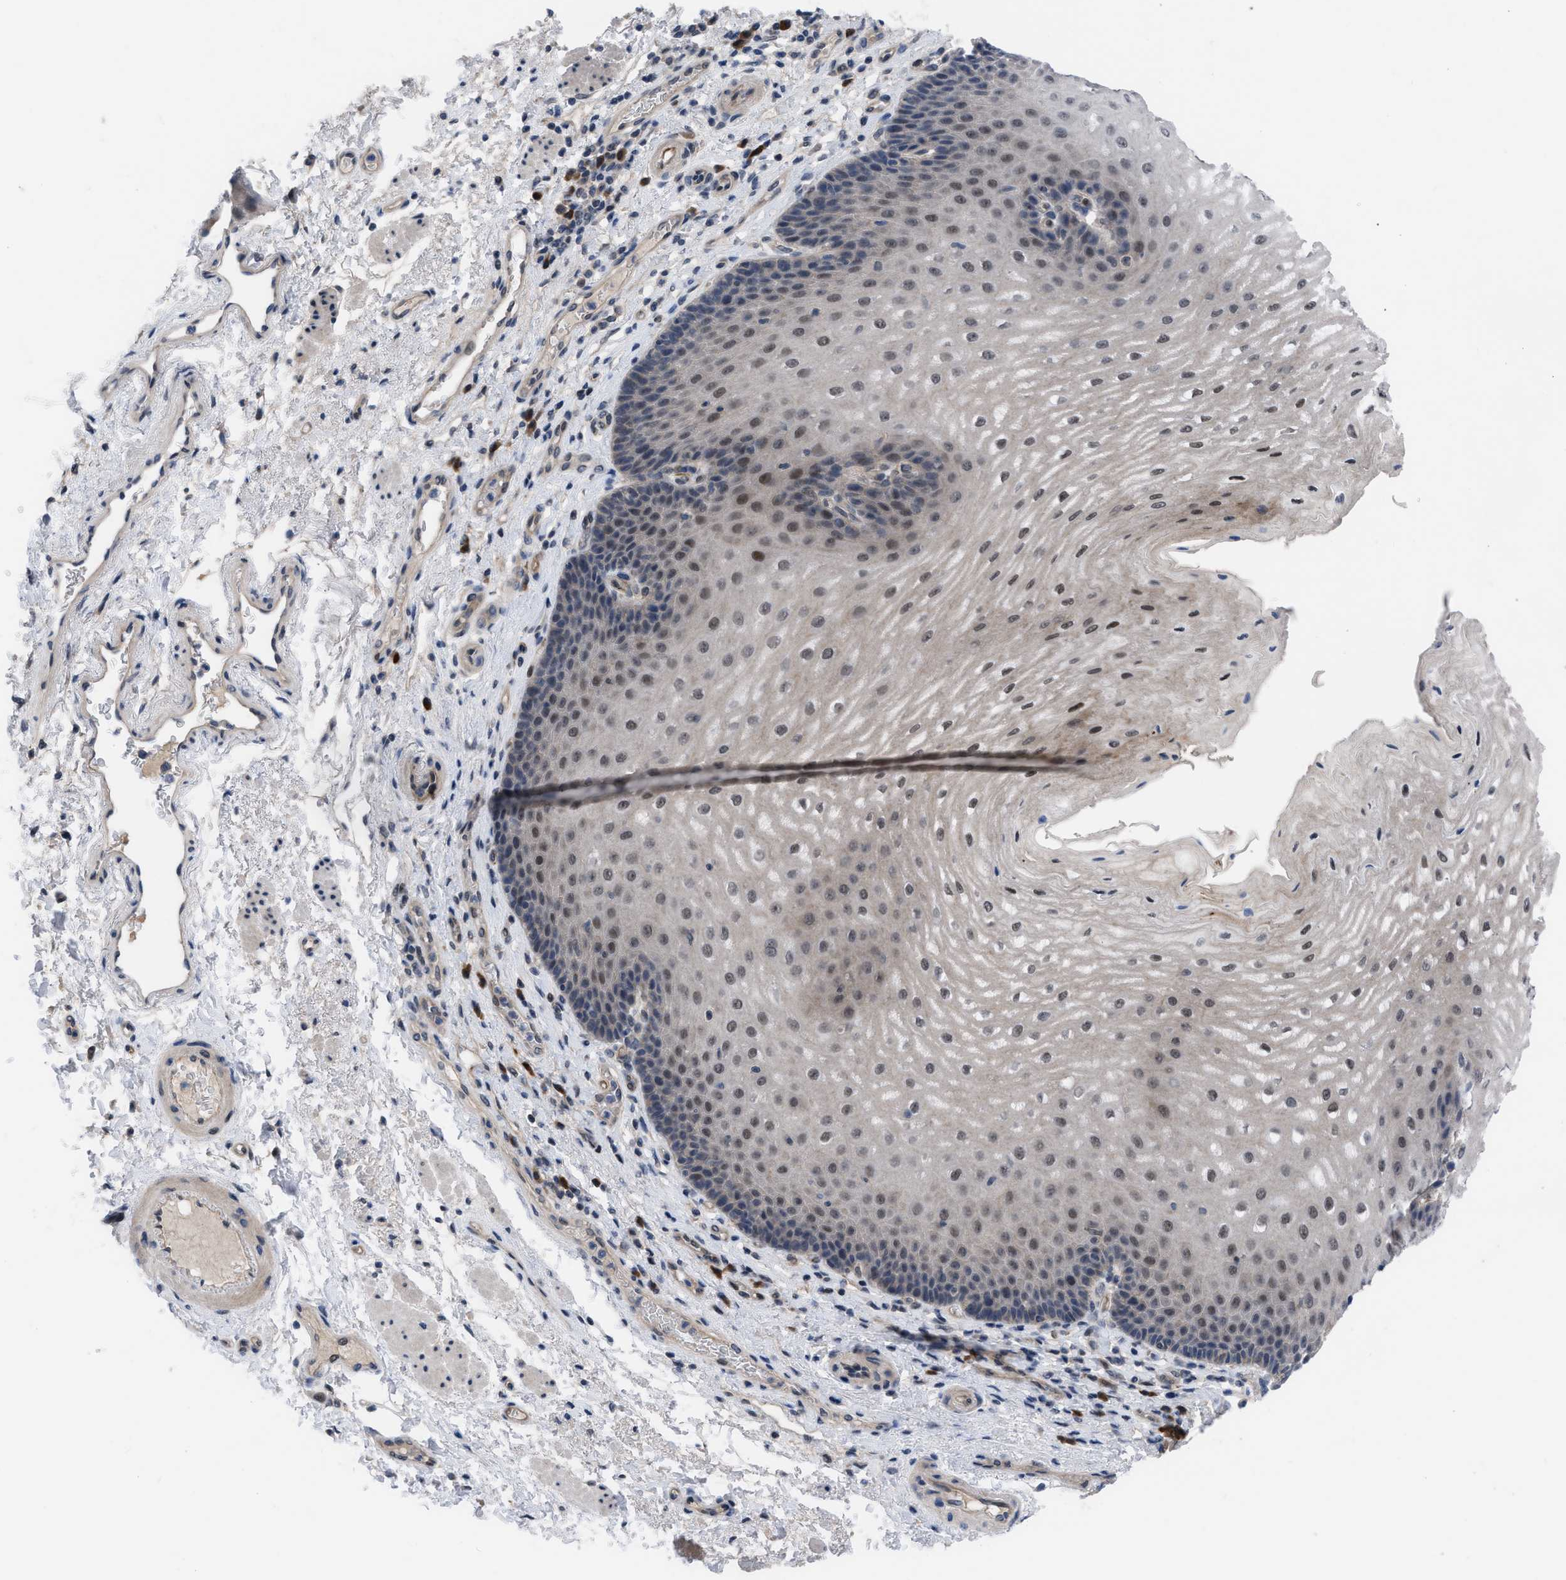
{"staining": {"intensity": "moderate", "quantity": "<25%", "location": "cytoplasmic/membranous,nuclear"}, "tissue": "esophagus", "cell_type": "Squamous epithelial cells", "image_type": "normal", "snomed": [{"axis": "morphology", "description": "Normal tissue, NOS"}, {"axis": "topography", "description": "Esophagus"}], "caption": "DAB (3,3'-diaminobenzidine) immunohistochemical staining of unremarkable human esophagus reveals moderate cytoplasmic/membranous,nuclear protein expression in approximately <25% of squamous epithelial cells.", "gene": "IL17RE", "patient": {"sex": "male", "age": 54}}